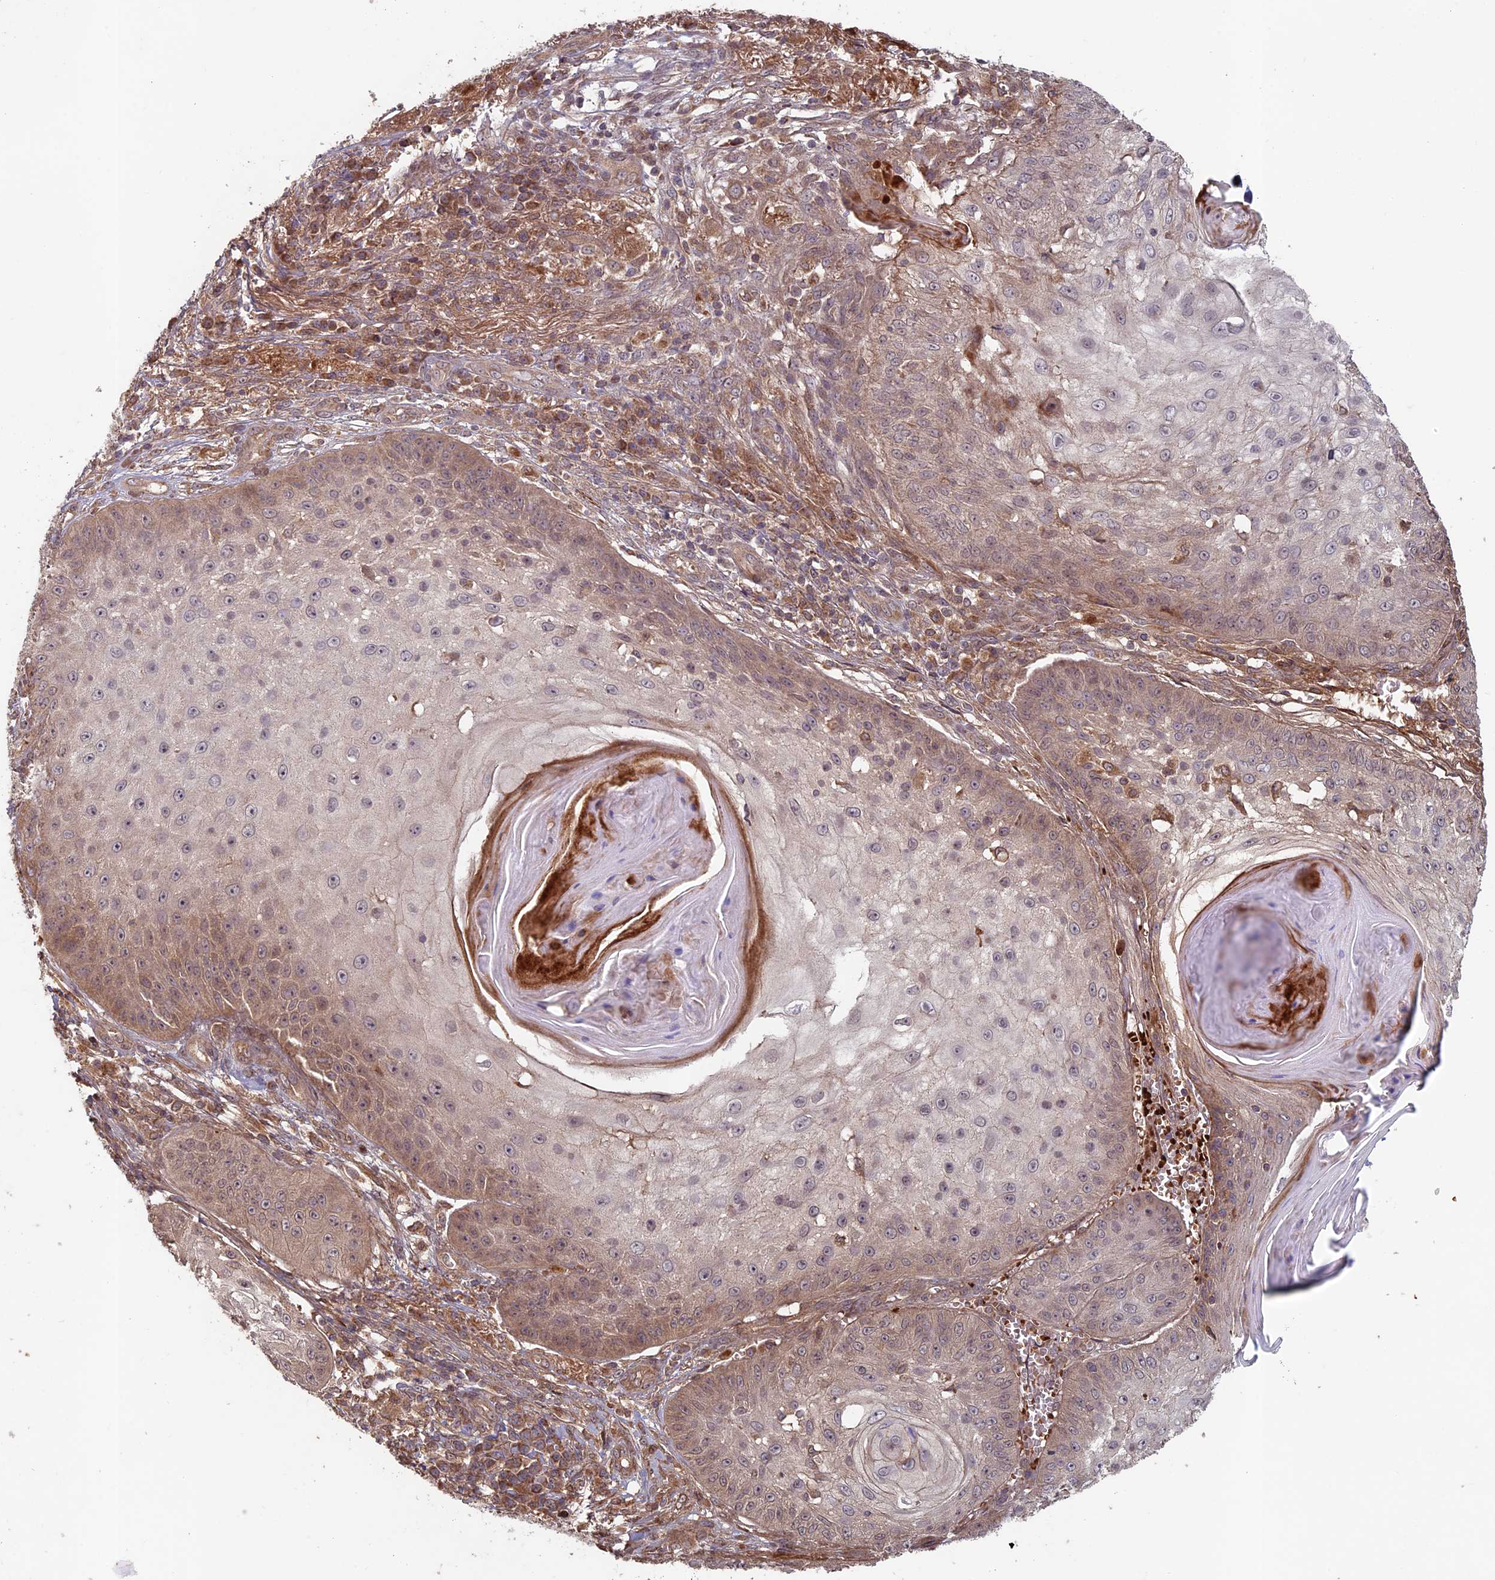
{"staining": {"intensity": "moderate", "quantity": "25%-75%", "location": "cytoplasmic/membranous"}, "tissue": "skin cancer", "cell_type": "Tumor cells", "image_type": "cancer", "snomed": [{"axis": "morphology", "description": "Squamous cell carcinoma, NOS"}, {"axis": "topography", "description": "Skin"}], "caption": "Protein staining demonstrates moderate cytoplasmic/membranous expression in approximately 25%-75% of tumor cells in skin cancer.", "gene": "RCCD1", "patient": {"sex": "male", "age": 70}}